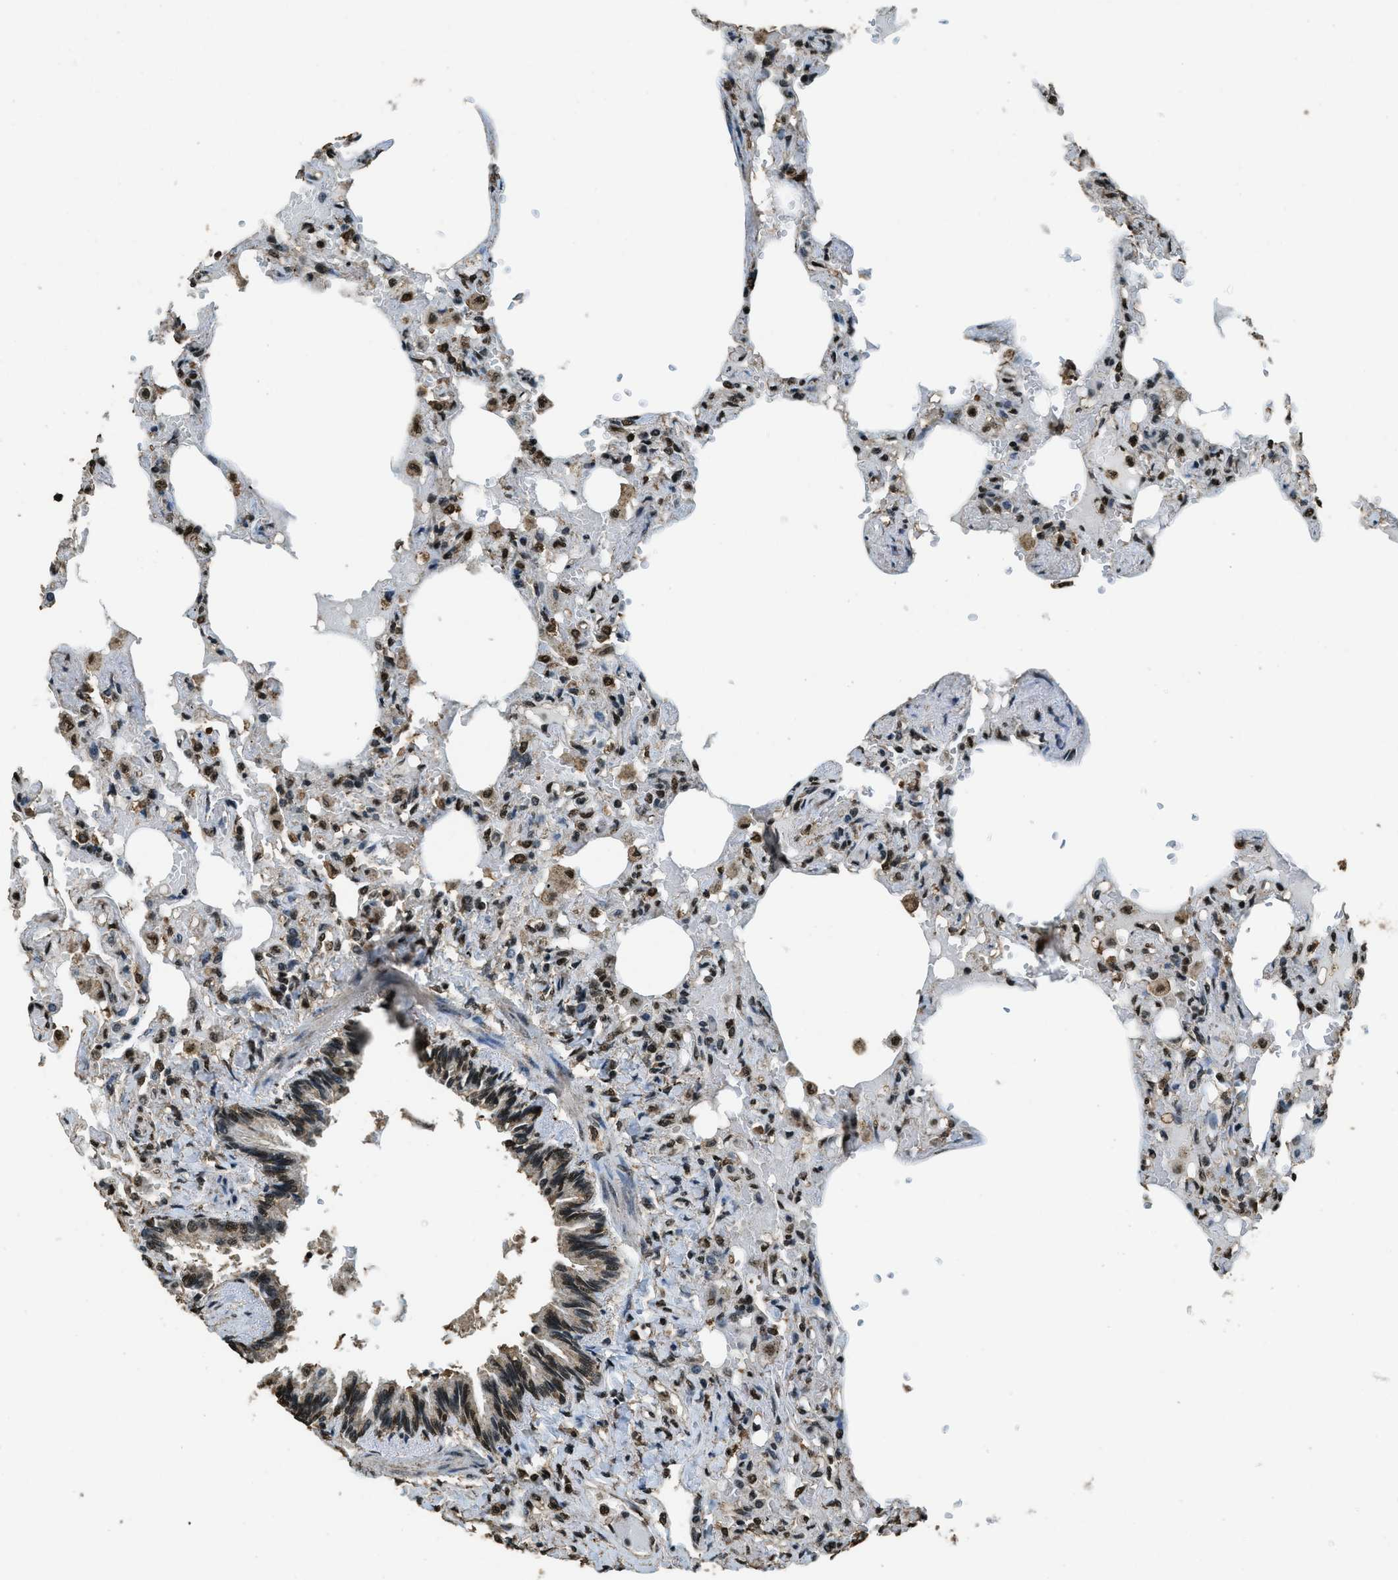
{"staining": {"intensity": "strong", "quantity": ">75%", "location": "nuclear"}, "tissue": "lung", "cell_type": "Alveolar cells", "image_type": "normal", "snomed": [{"axis": "morphology", "description": "Normal tissue, NOS"}, {"axis": "topography", "description": "Lung"}], "caption": "High-power microscopy captured an immunohistochemistry histopathology image of normal lung, revealing strong nuclear staining in approximately >75% of alveolar cells.", "gene": "MYB", "patient": {"sex": "male", "age": 21}}